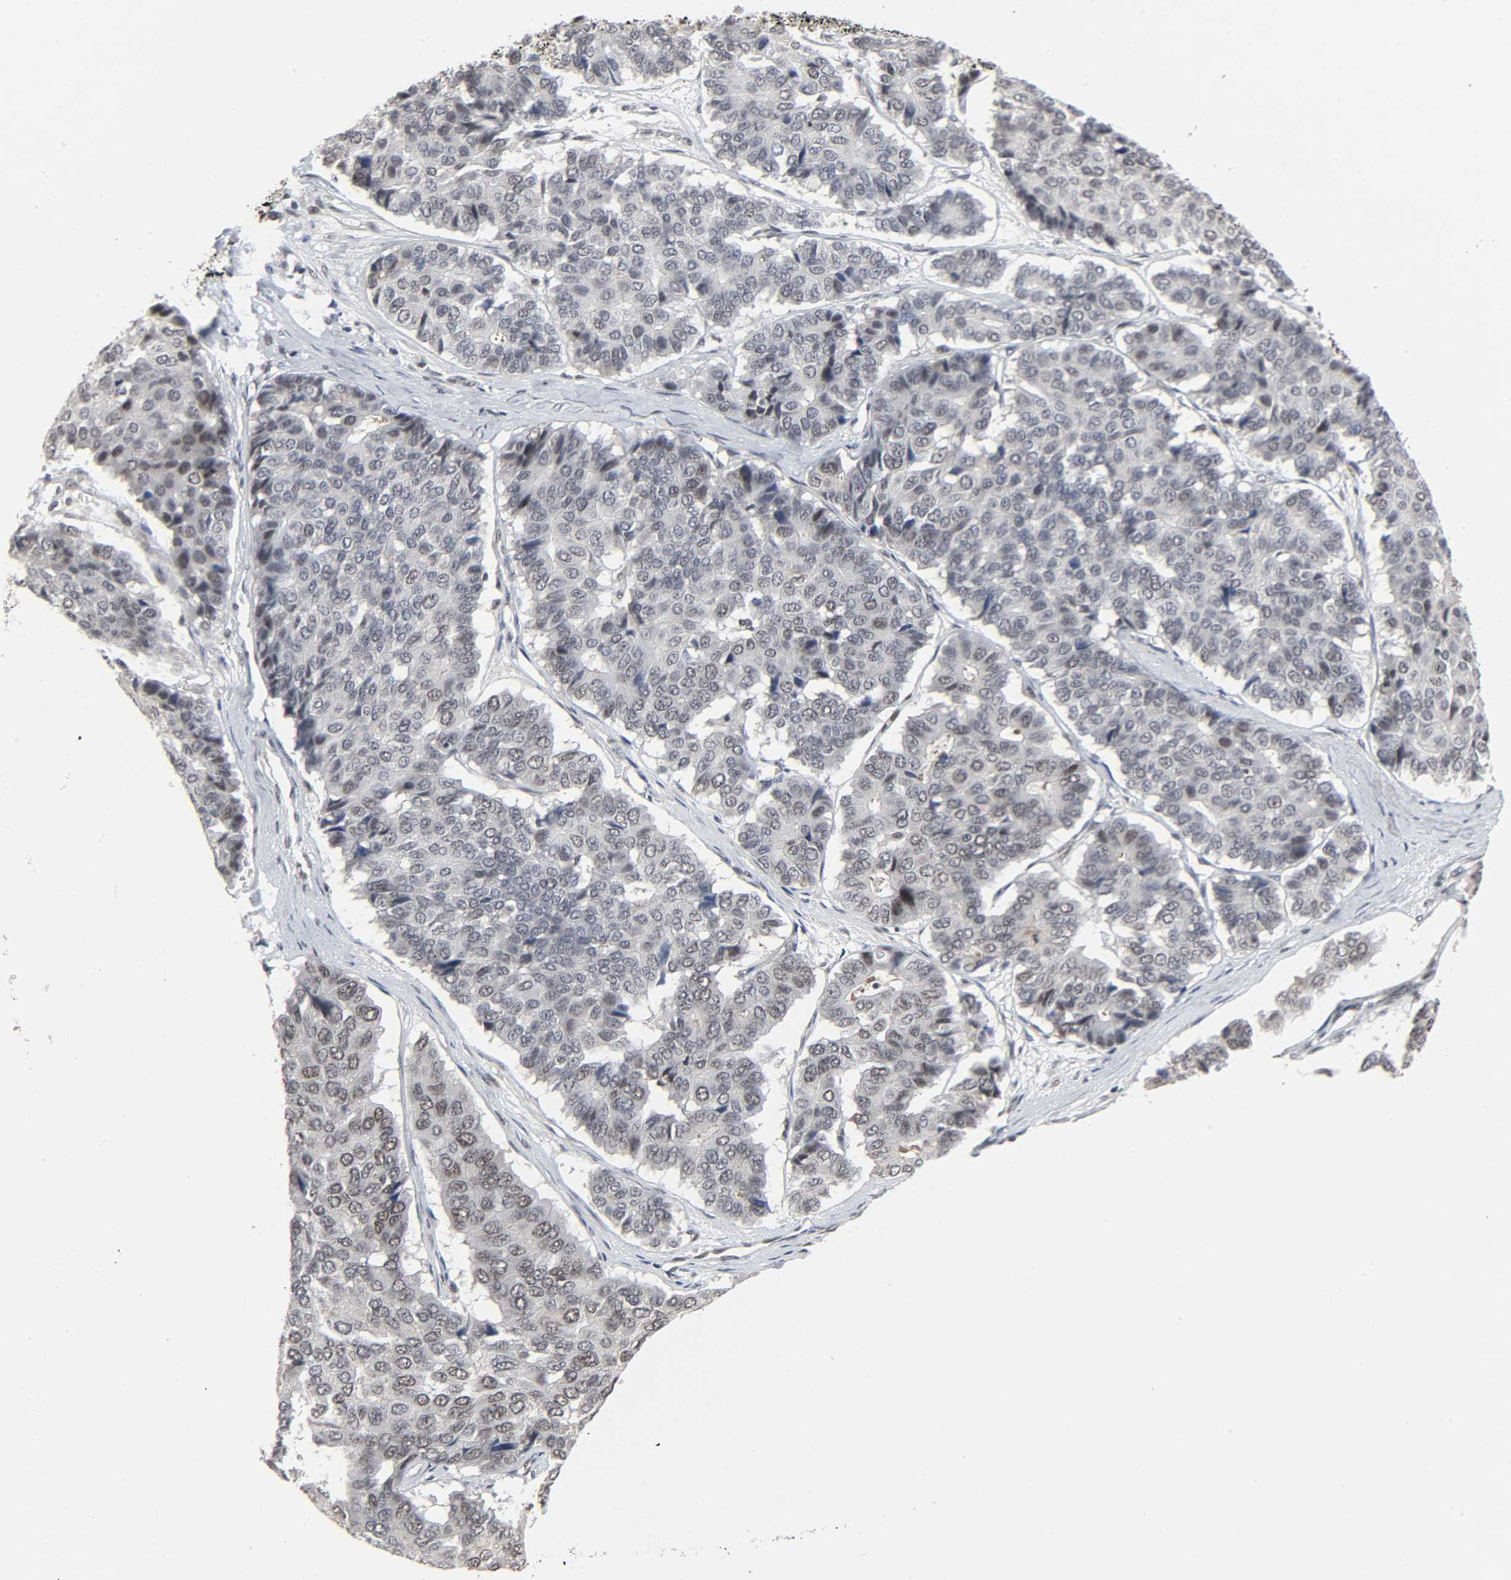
{"staining": {"intensity": "strong", "quantity": "<25%", "location": "nuclear"}, "tissue": "pancreatic cancer", "cell_type": "Tumor cells", "image_type": "cancer", "snomed": [{"axis": "morphology", "description": "Adenocarcinoma, NOS"}, {"axis": "topography", "description": "Pancreas"}], "caption": "Adenocarcinoma (pancreatic) stained with immunohistochemistry (IHC) reveals strong nuclear positivity in approximately <25% of tumor cells. (DAB = brown stain, brightfield microscopy at high magnification).", "gene": "MUC1", "patient": {"sex": "male", "age": 50}}